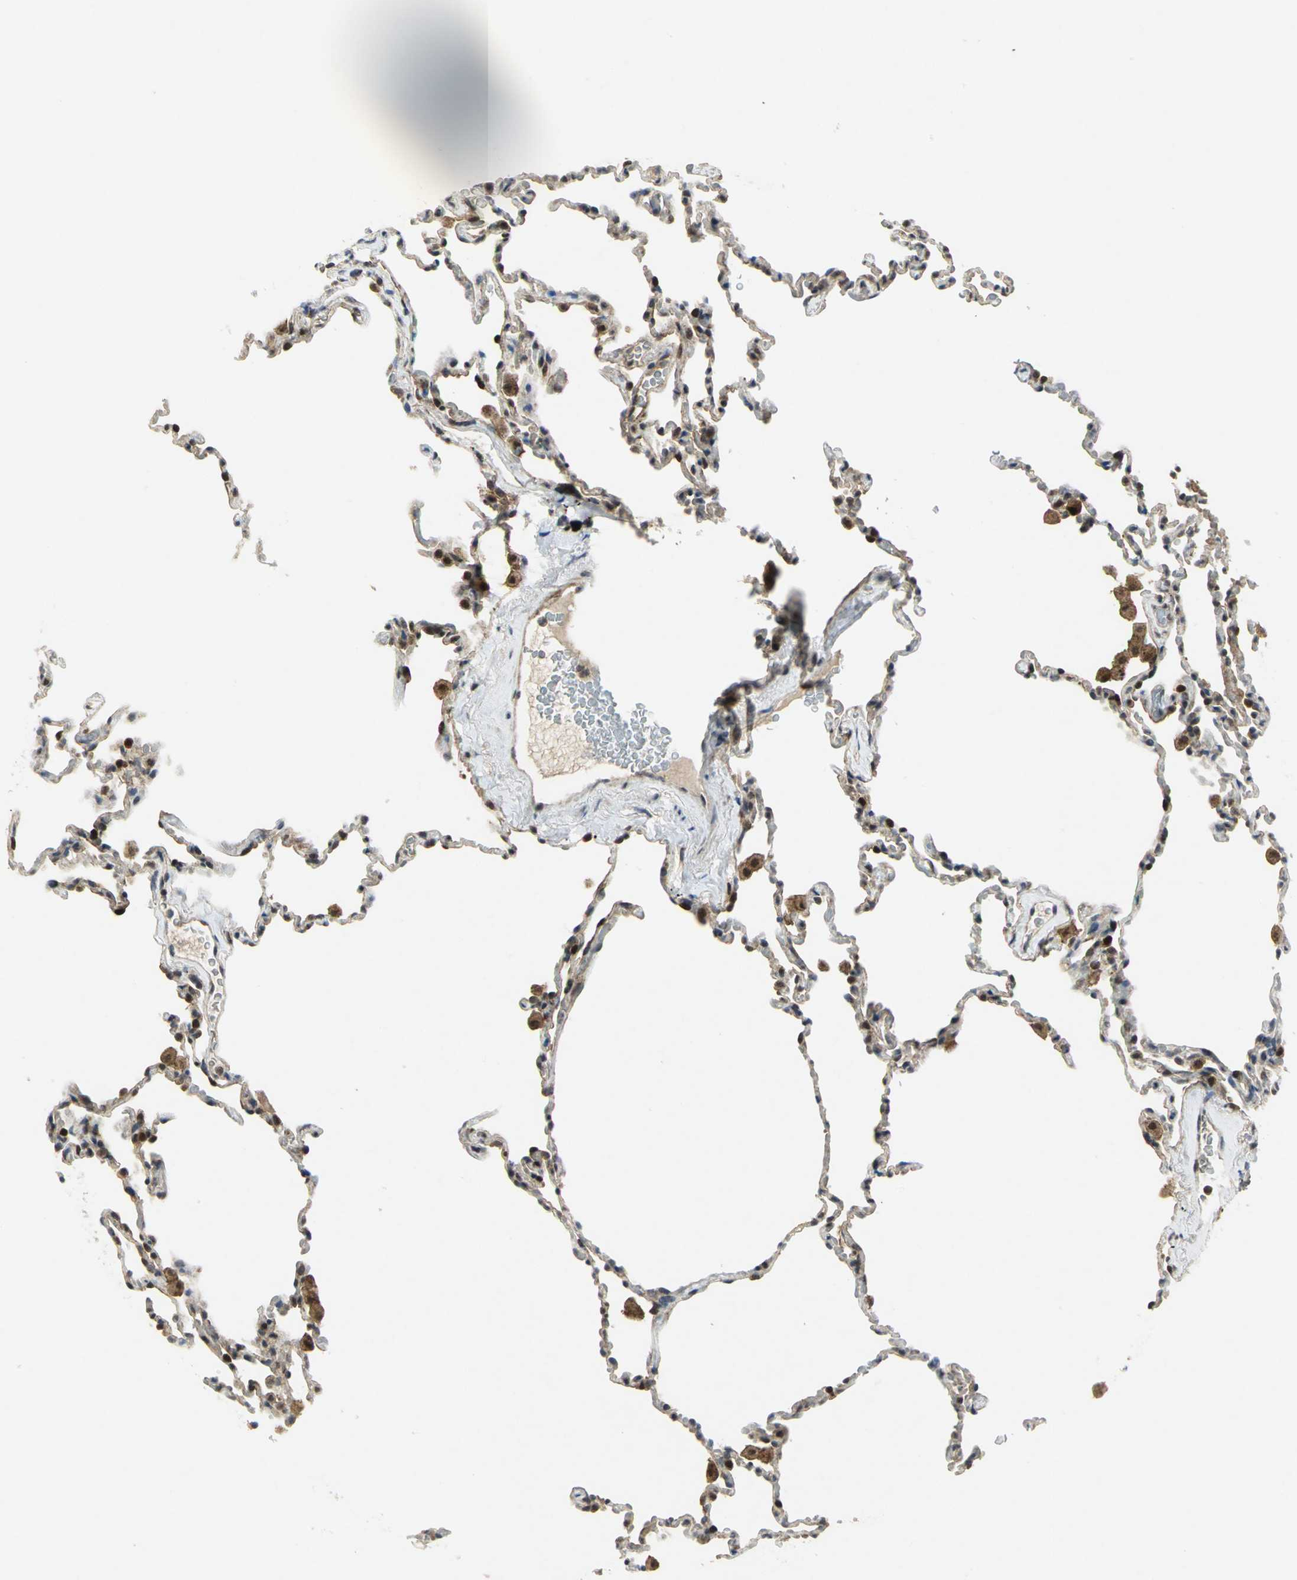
{"staining": {"intensity": "strong", "quantity": ">75%", "location": "nuclear"}, "tissue": "lung", "cell_type": "Alveolar cells", "image_type": "normal", "snomed": [{"axis": "morphology", "description": "Normal tissue, NOS"}, {"axis": "morphology", "description": "Soft tissue tumor metastatic"}, {"axis": "topography", "description": "Lung"}], "caption": "Lung stained with IHC reveals strong nuclear staining in about >75% of alveolar cells.", "gene": "PPIA", "patient": {"sex": "male", "age": 59}}